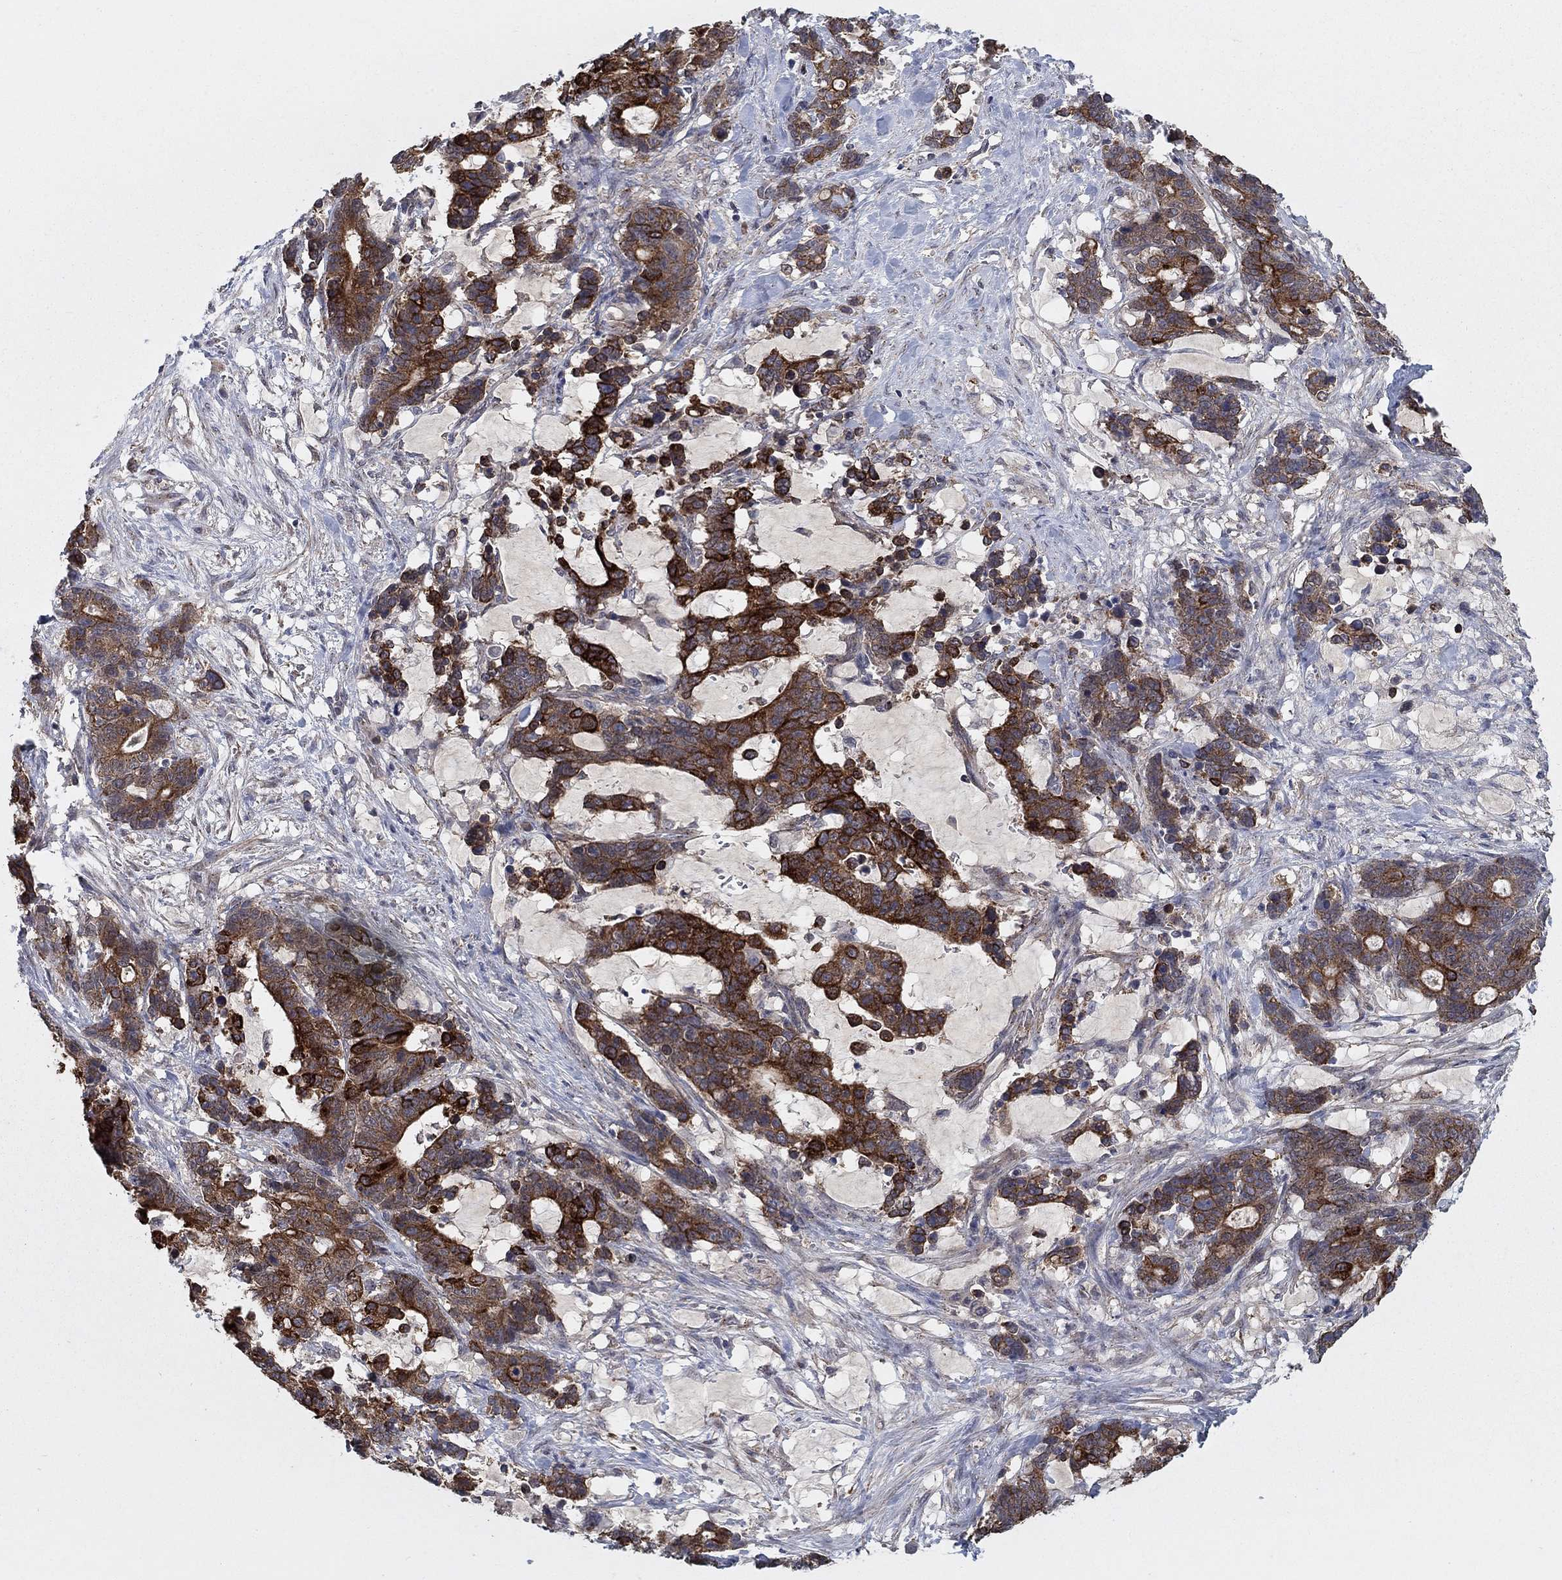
{"staining": {"intensity": "strong", "quantity": "25%-75%", "location": "cytoplasmic/membranous"}, "tissue": "stomach cancer", "cell_type": "Tumor cells", "image_type": "cancer", "snomed": [{"axis": "morphology", "description": "Normal tissue, NOS"}, {"axis": "morphology", "description": "Adenocarcinoma, NOS"}, {"axis": "topography", "description": "Stomach"}], "caption": "IHC photomicrograph of neoplastic tissue: stomach adenocarcinoma stained using IHC reveals high levels of strong protein expression localized specifically in the cytoplasmic/membranous of tumor cells, appearing as a cytoplasmic/membranous brown color.", "gene": "SH3RF1", "patient": {"sex": "female", "age": 64}}